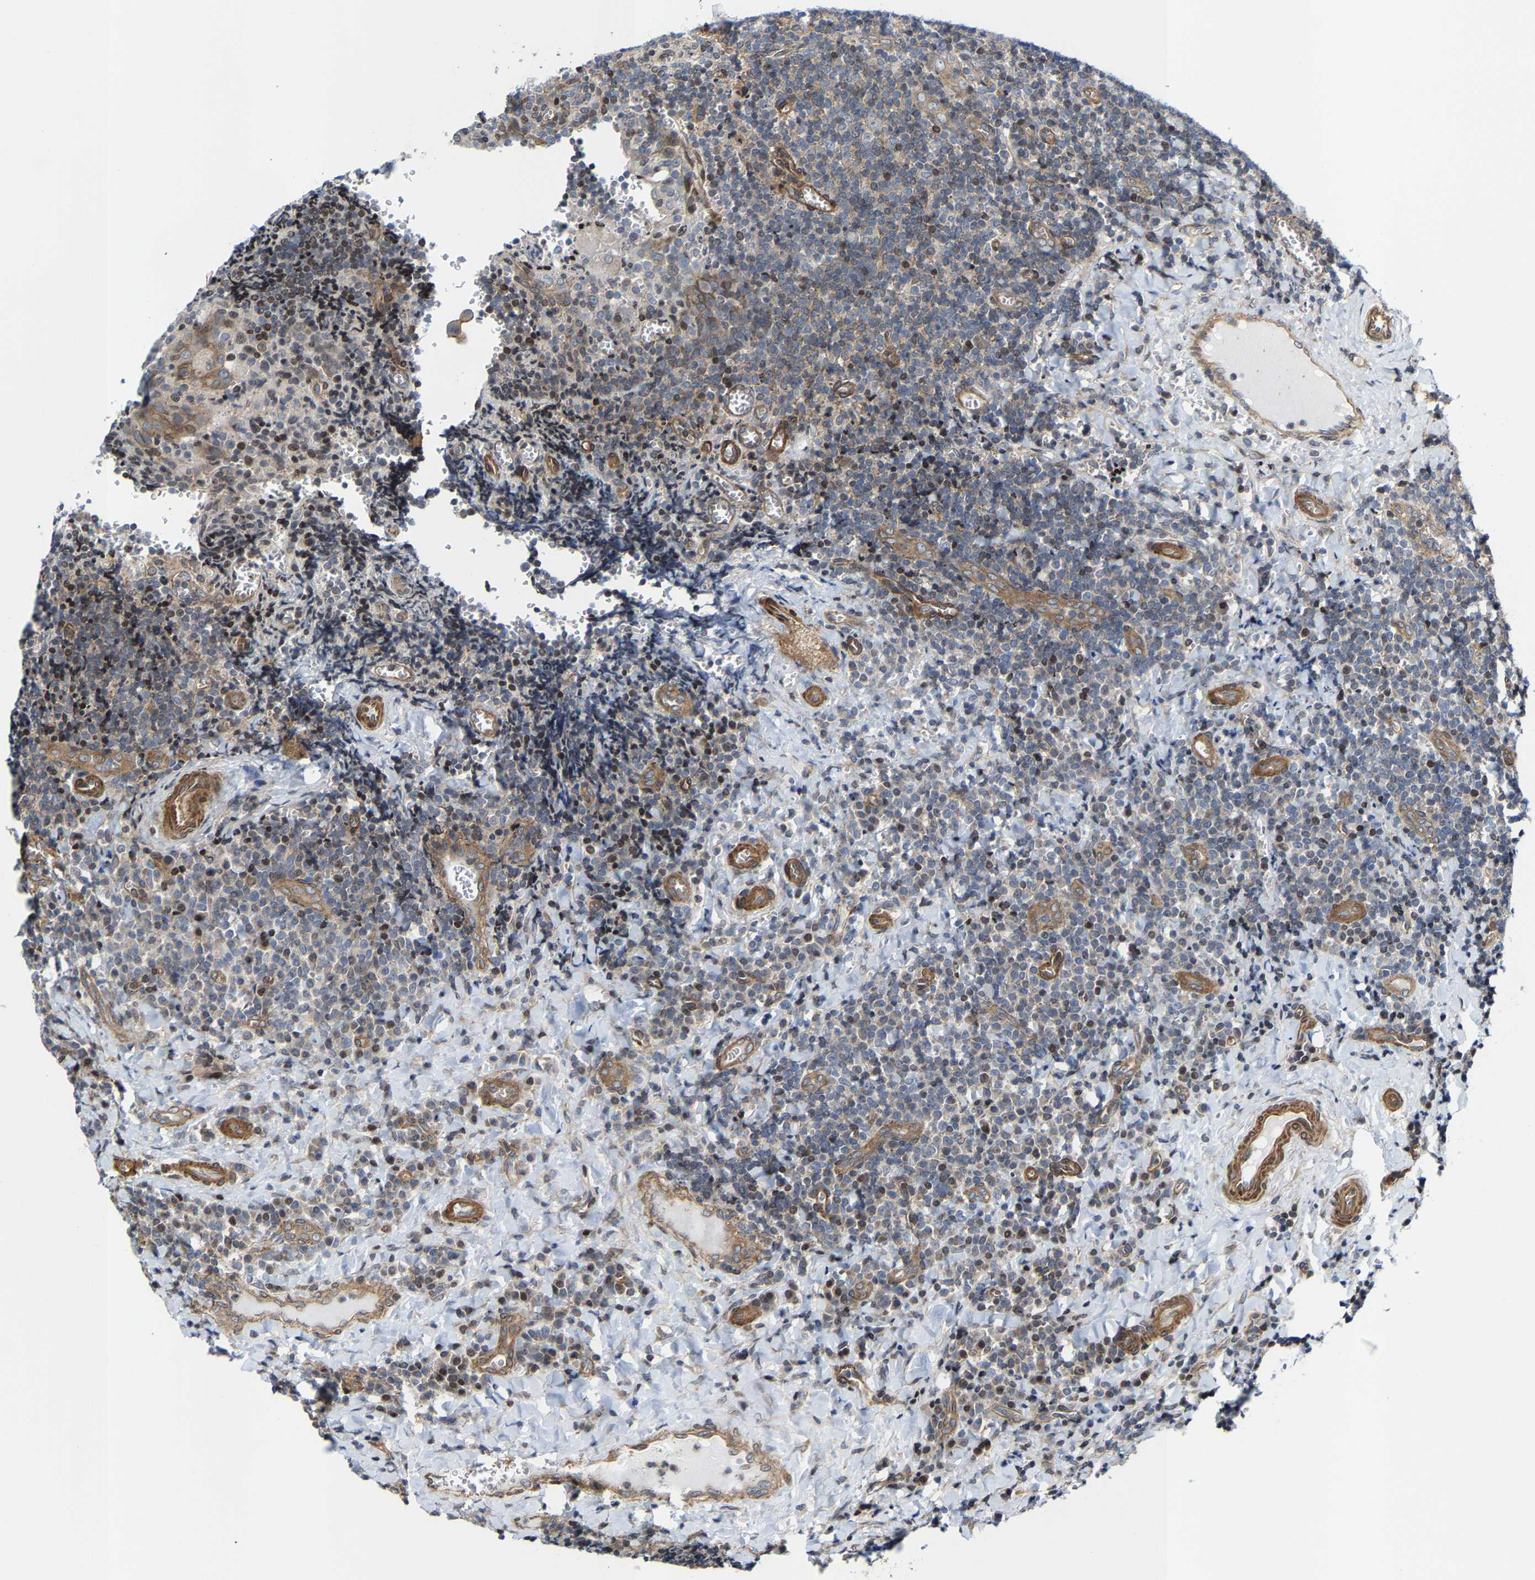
{"staining": {"intensity": "weak", "quantity": "<25%", "location": "cytoplasmic/membranous"}, "tissue": "tonsil", "cell_type": "Germinal center cells", "image_type": "normal", "snomed": [{"axis": "morphology", "description": "Normal tissue, NOS"}, {"axis": "morphology", "description": "Inflammation, NOS"}, {"axis": "topography", "description": "Tonsil"}], "caption": "This is an immunohistochemistry (IHC) histopathology image of unremarkable tonsil. There is no staining in germinal center cells.", "gene": "TGFB1I1", "patient": {"sex": "female", "age": 31}}